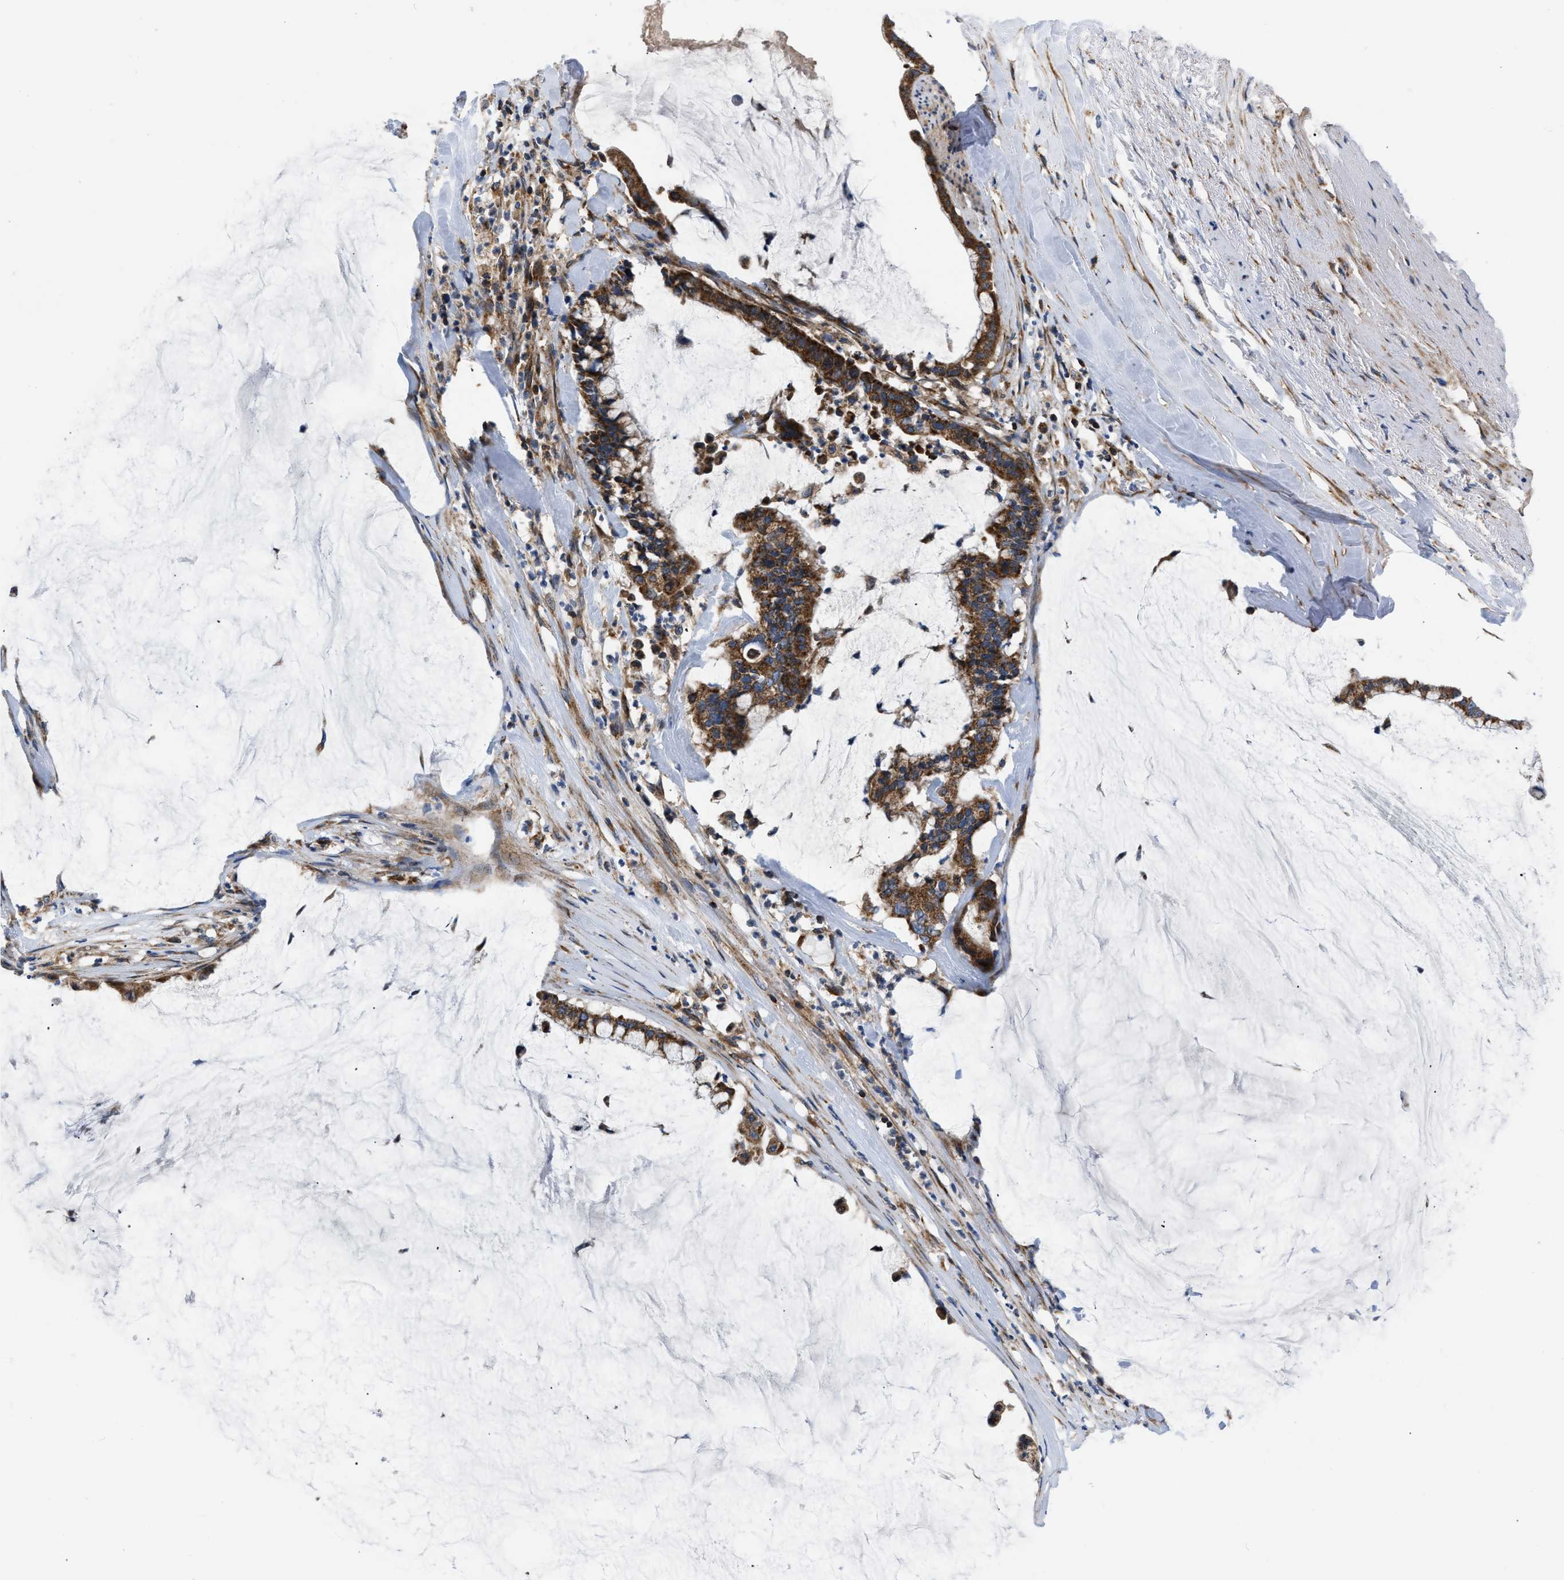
{"staining": {"intensity": "strong", "quantity": ">75%", "location": "cytoplasmic/membranous"}, "tissue": "pancreatic cancer", "cell_type": "Tumor cells", "image_type": "cancer", "snomed": [{"axis": "morphology", "description": "Adenocarcinoma, NOS"}, {"axis": "topography", "description": "Pancreas"}], "caption": "Immunohistochemical staining of pancreatic cancer shows high levels of strong cytoplasmic/membranous expression in about >75% of tumor cells. Using DAB (brown) and hematoxylin (blue) stains, captured at high magnification using brightfield microscopy.", "gene": "OPTN", "patient": {"sex": "male", "age": 41}}